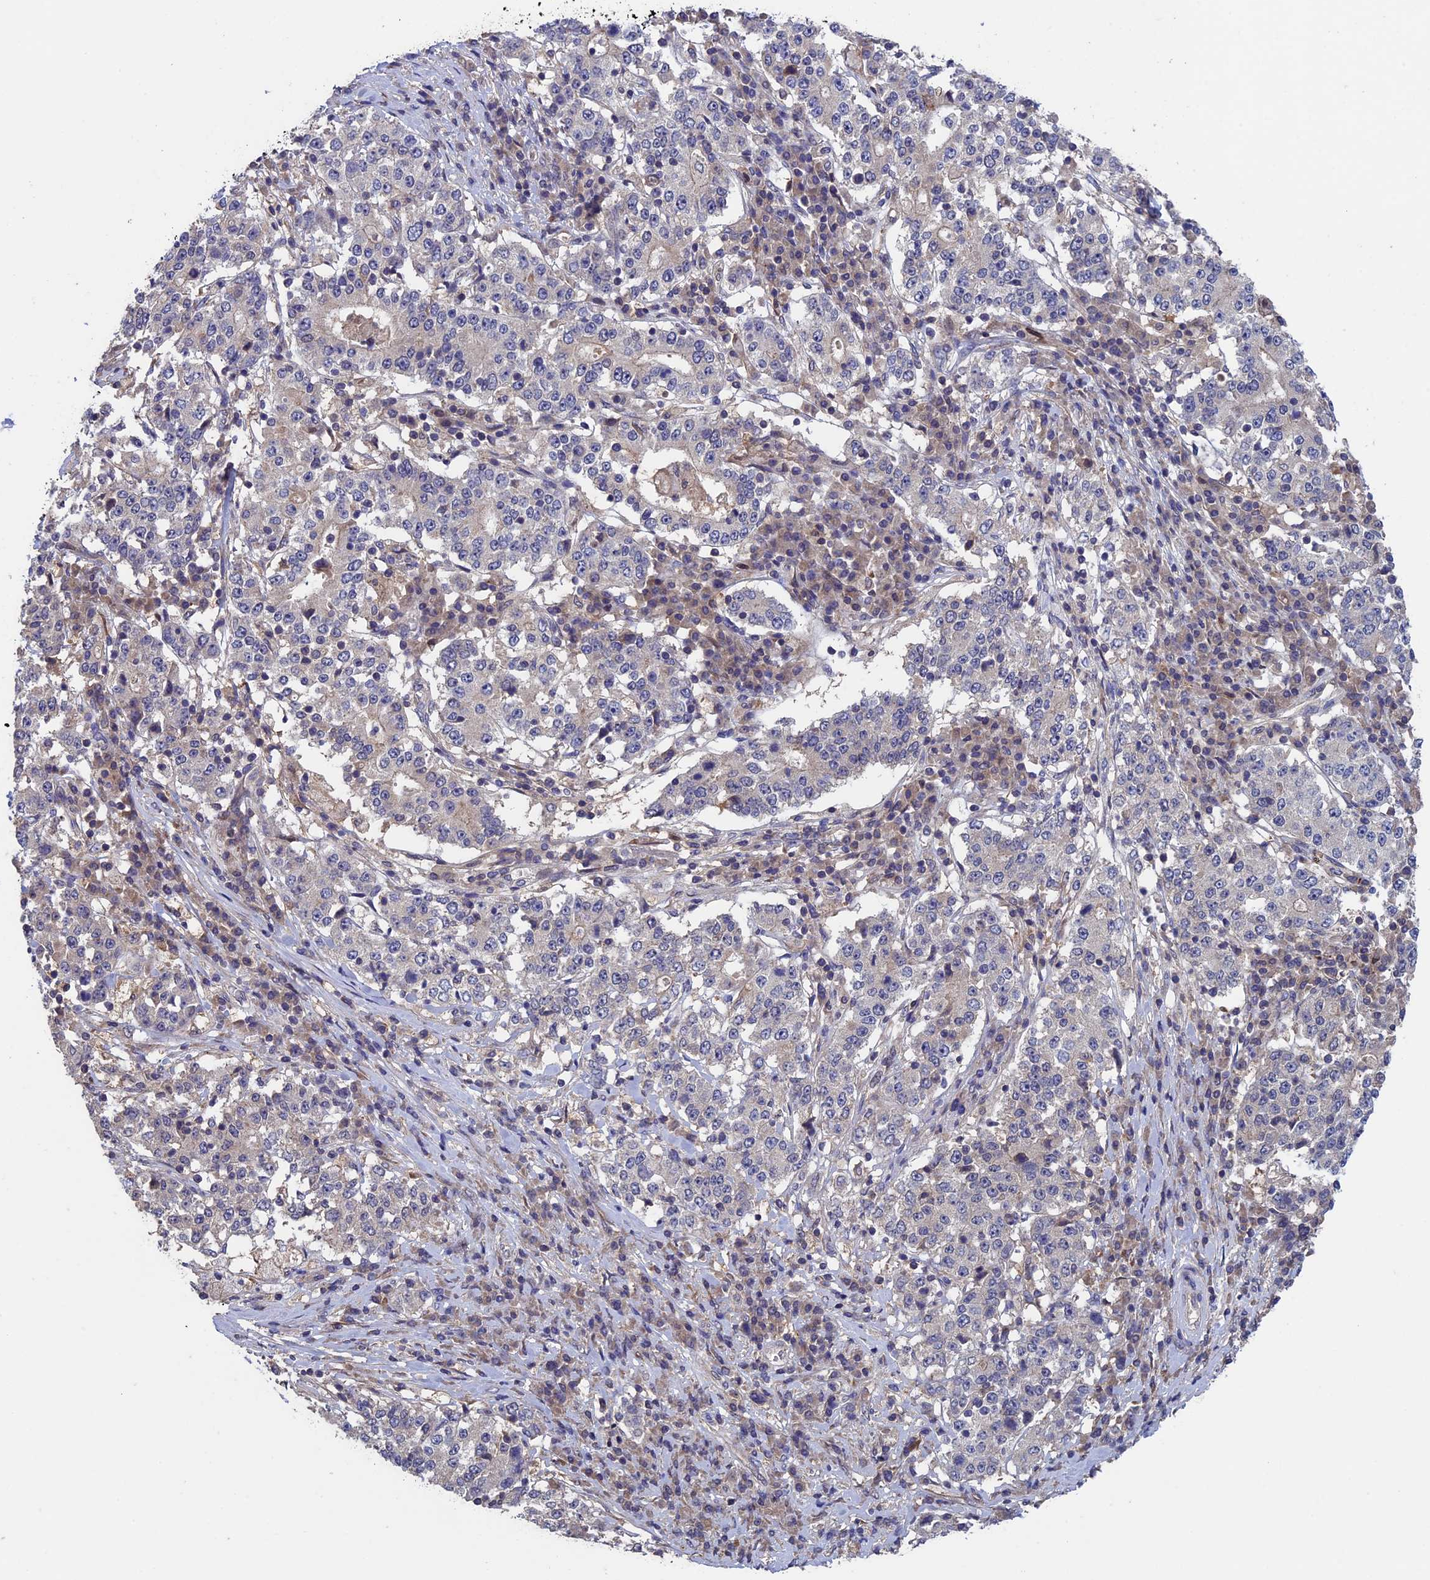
{"staining": {"intensity": "negative", "quantity": "none", "location": "none"}, "tissue": "stomach cancer", "cell_type": "Tumor cells", "image_type": "cancer", "snomed": [{"axis": "morphology", "description": "Adenocarcinoma, NOS"}, {"axis": "topography", "description": "Stomach"}], "caption": "The immunohistochemistry (IHC) histopathology image has no significant positivity in tumor cells of stomach cancer (adenocarcinoma) tissue.", "gene": "LCMT1", "patient": {"sex": "male", "age": 59}}